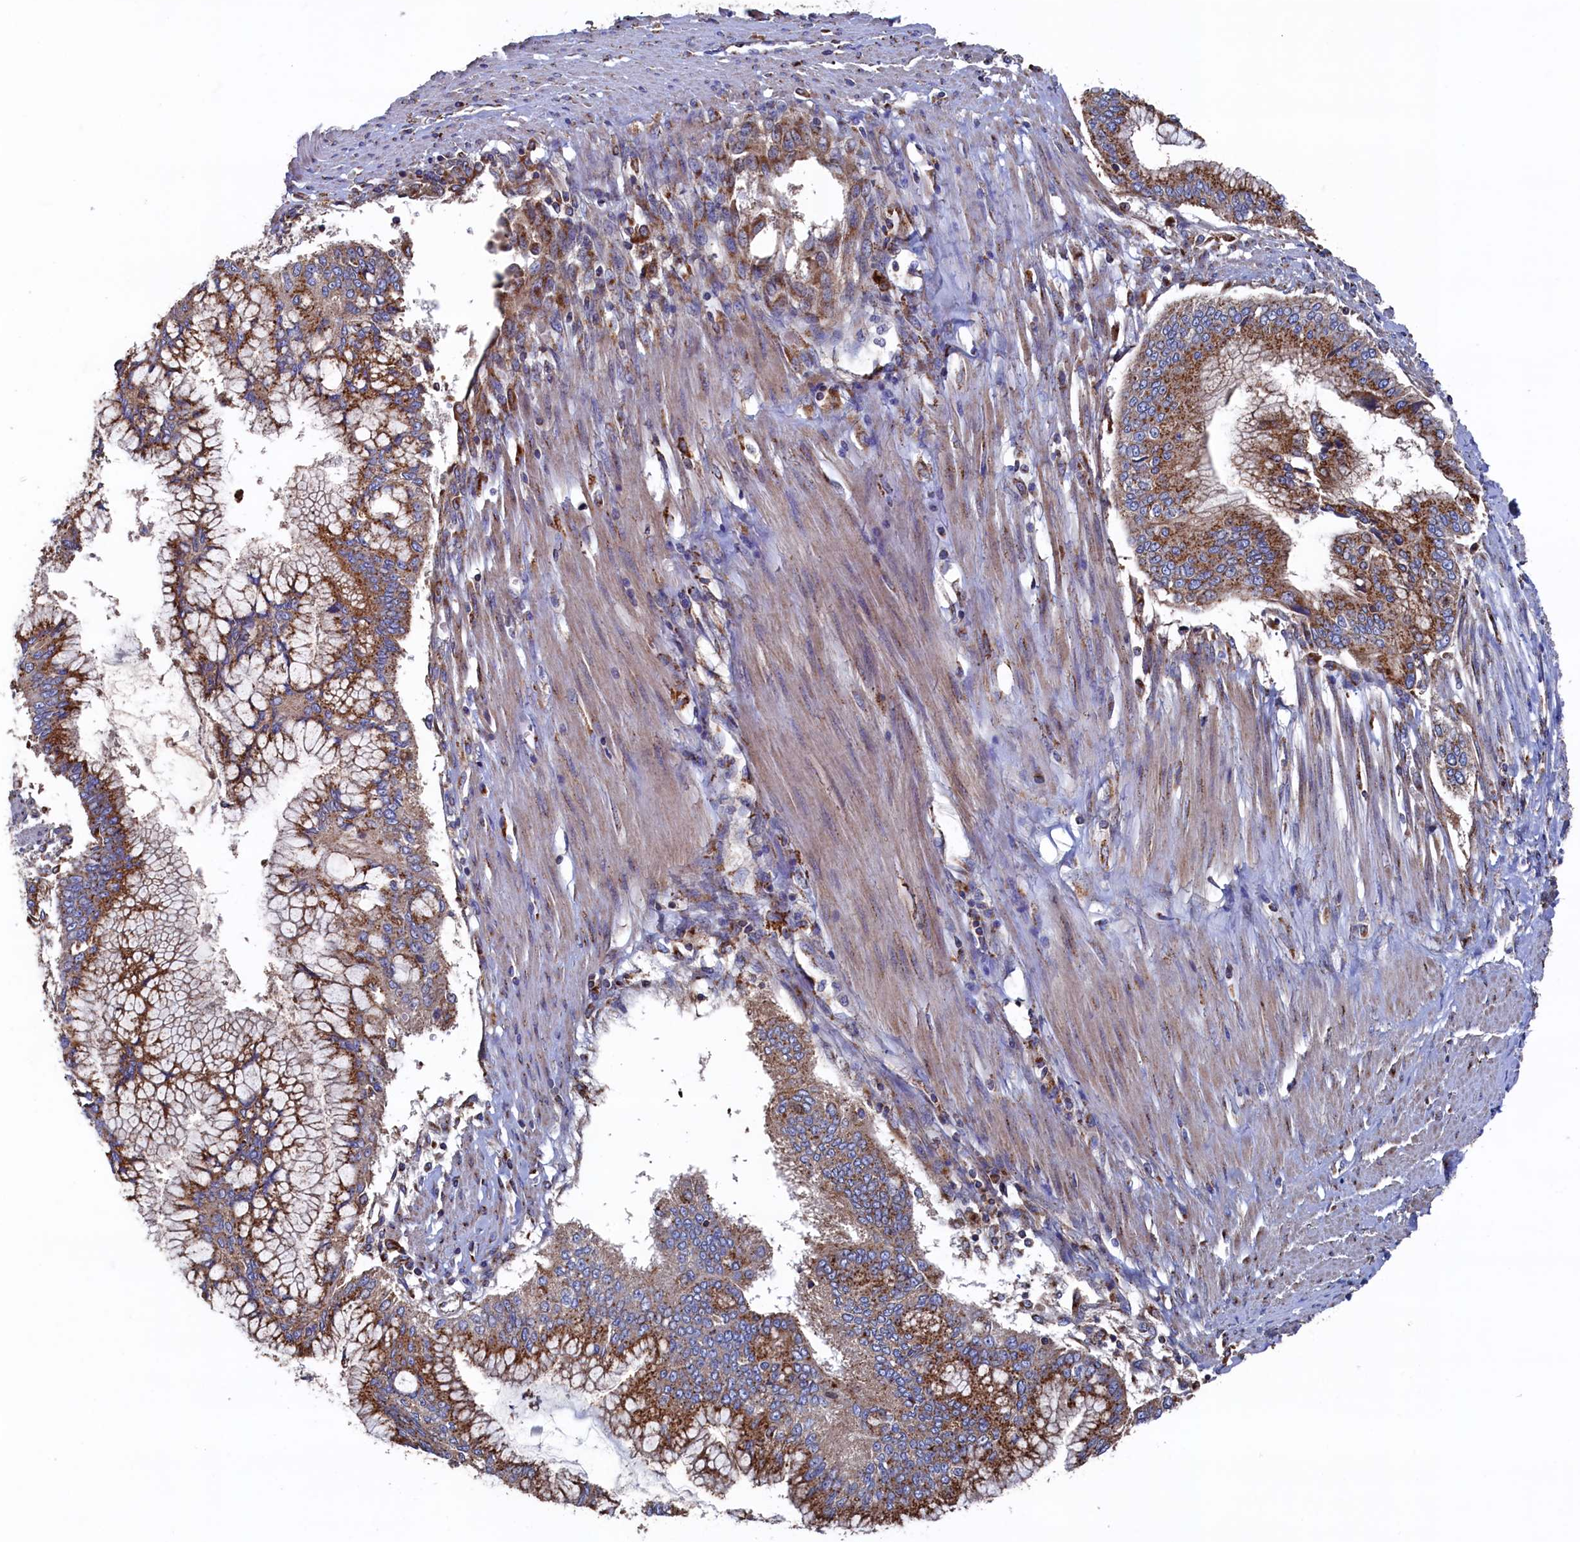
{"staining": {"intensity": "strong", "quantity": ">75%", "location": "cytoplasmic/membranous"}, "tissue": "pancreatic cancer", "cell_type": "Tumor cells", "image_type": "cancer", "snomed": [{"axis": "morphology", "description": "Adenocarcinoma, NOS"}, {"axis": "topography", "description": "Pancreas"}], "caption": "Human pancreatic cancer (adenocarcinoma) stained with a brown dye reveals strong cytoplasmic/membranous positive positivity in approximately >75% of tumor cells.", "gene": "PRRC1", "patient": {"sex": "male", "age": 46}}